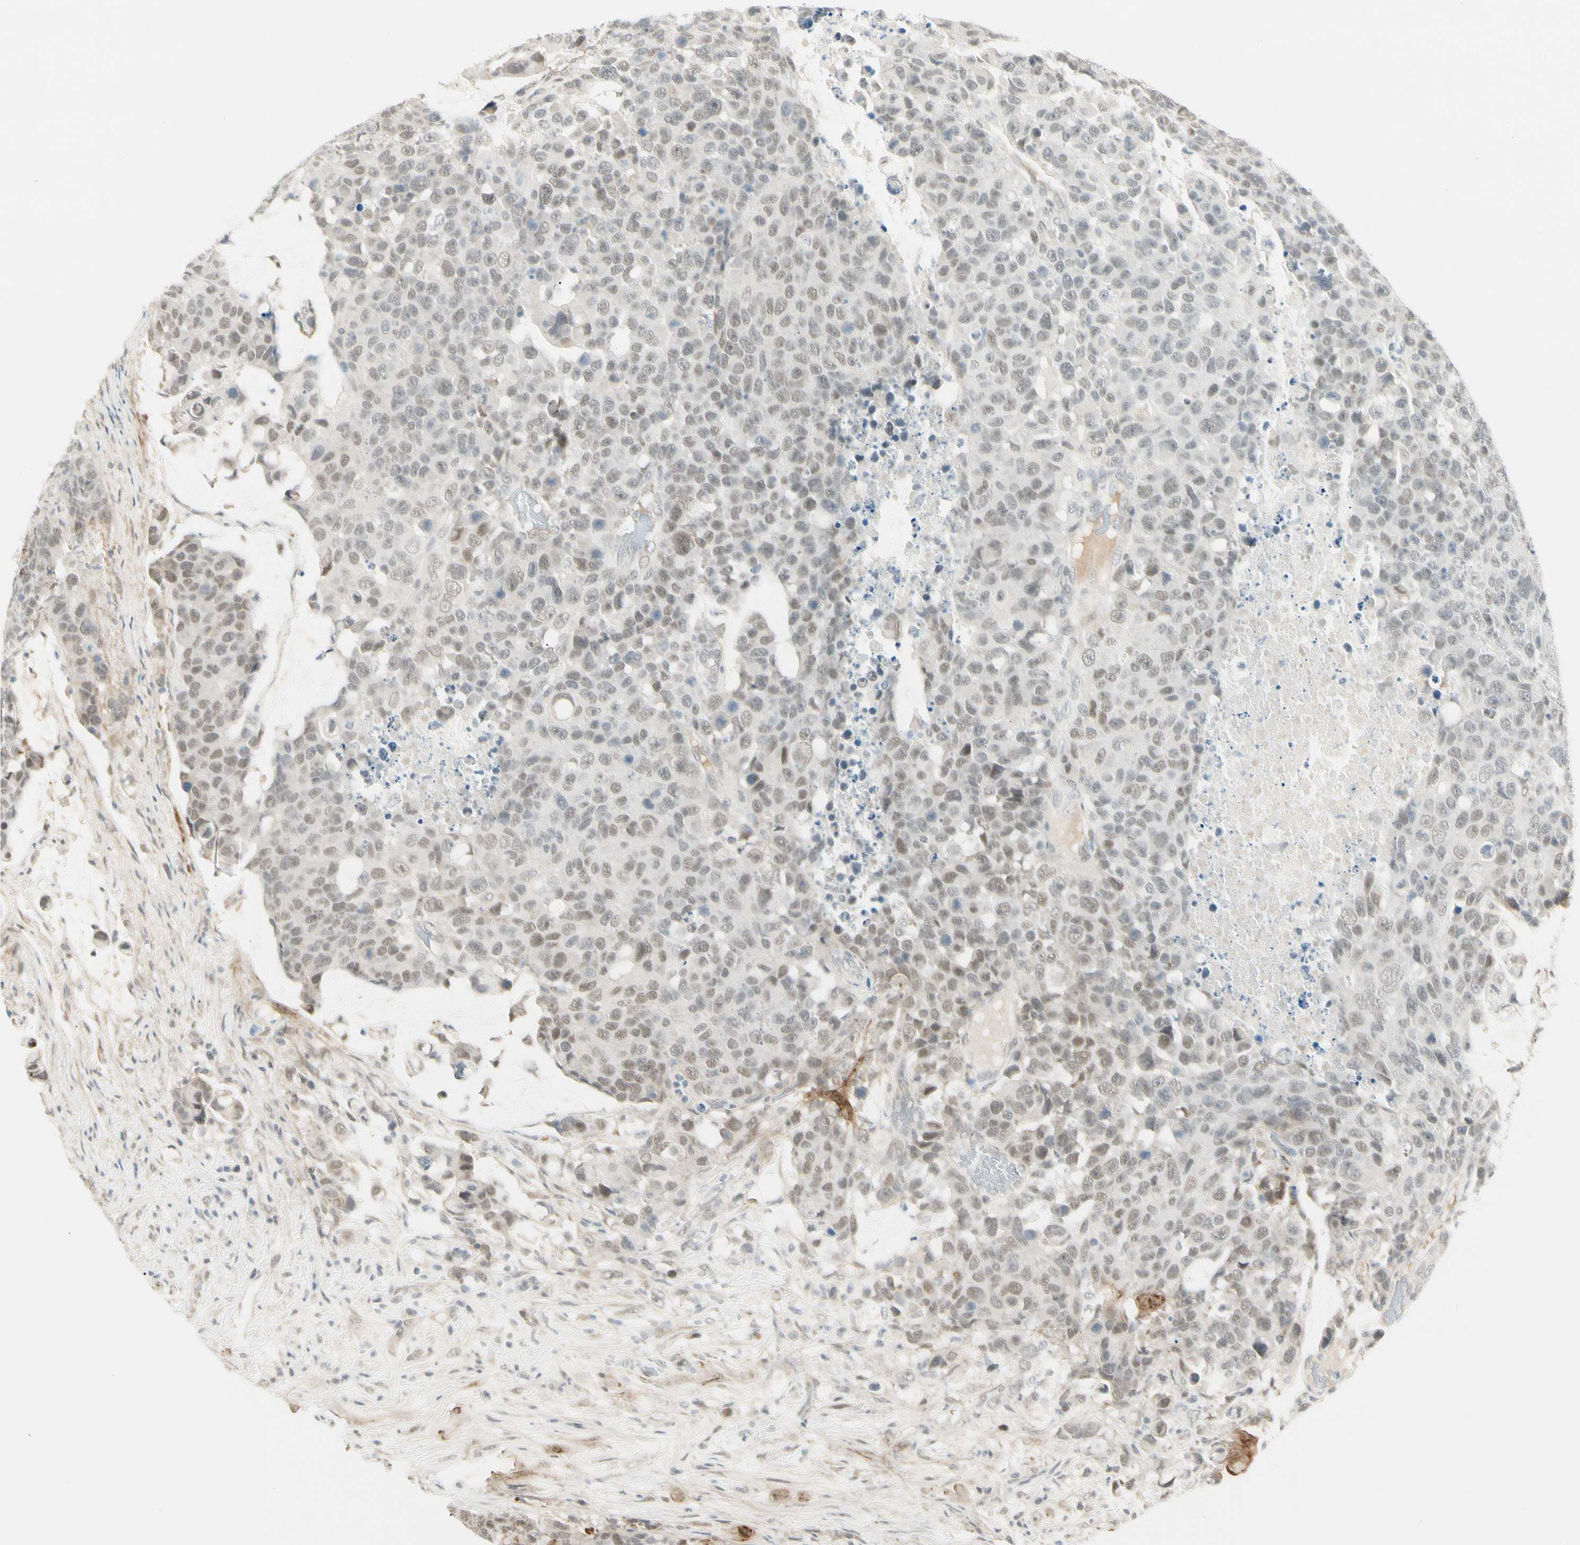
{"staining": {"intensity": "weak", "quantity": ">75%", "location": "nuclear"}, "tissue": "colorectal cancer", "cell_type": "Tumor cells", "image_type": "cancer", "snomed": [{"axis": "morphology", "description": "Adenocarcinoma, NOS"}, {"axis": "topography", "description": "Colon"}], "caption": "Weak nuclear staining for a protein is appreciated in approximately >75% of tumor cells of colorectal adenocarcinoma using immunohistochemistry (IHC).", "gene": "ASPN", "patient": {"sex": "female", "age": 86}}